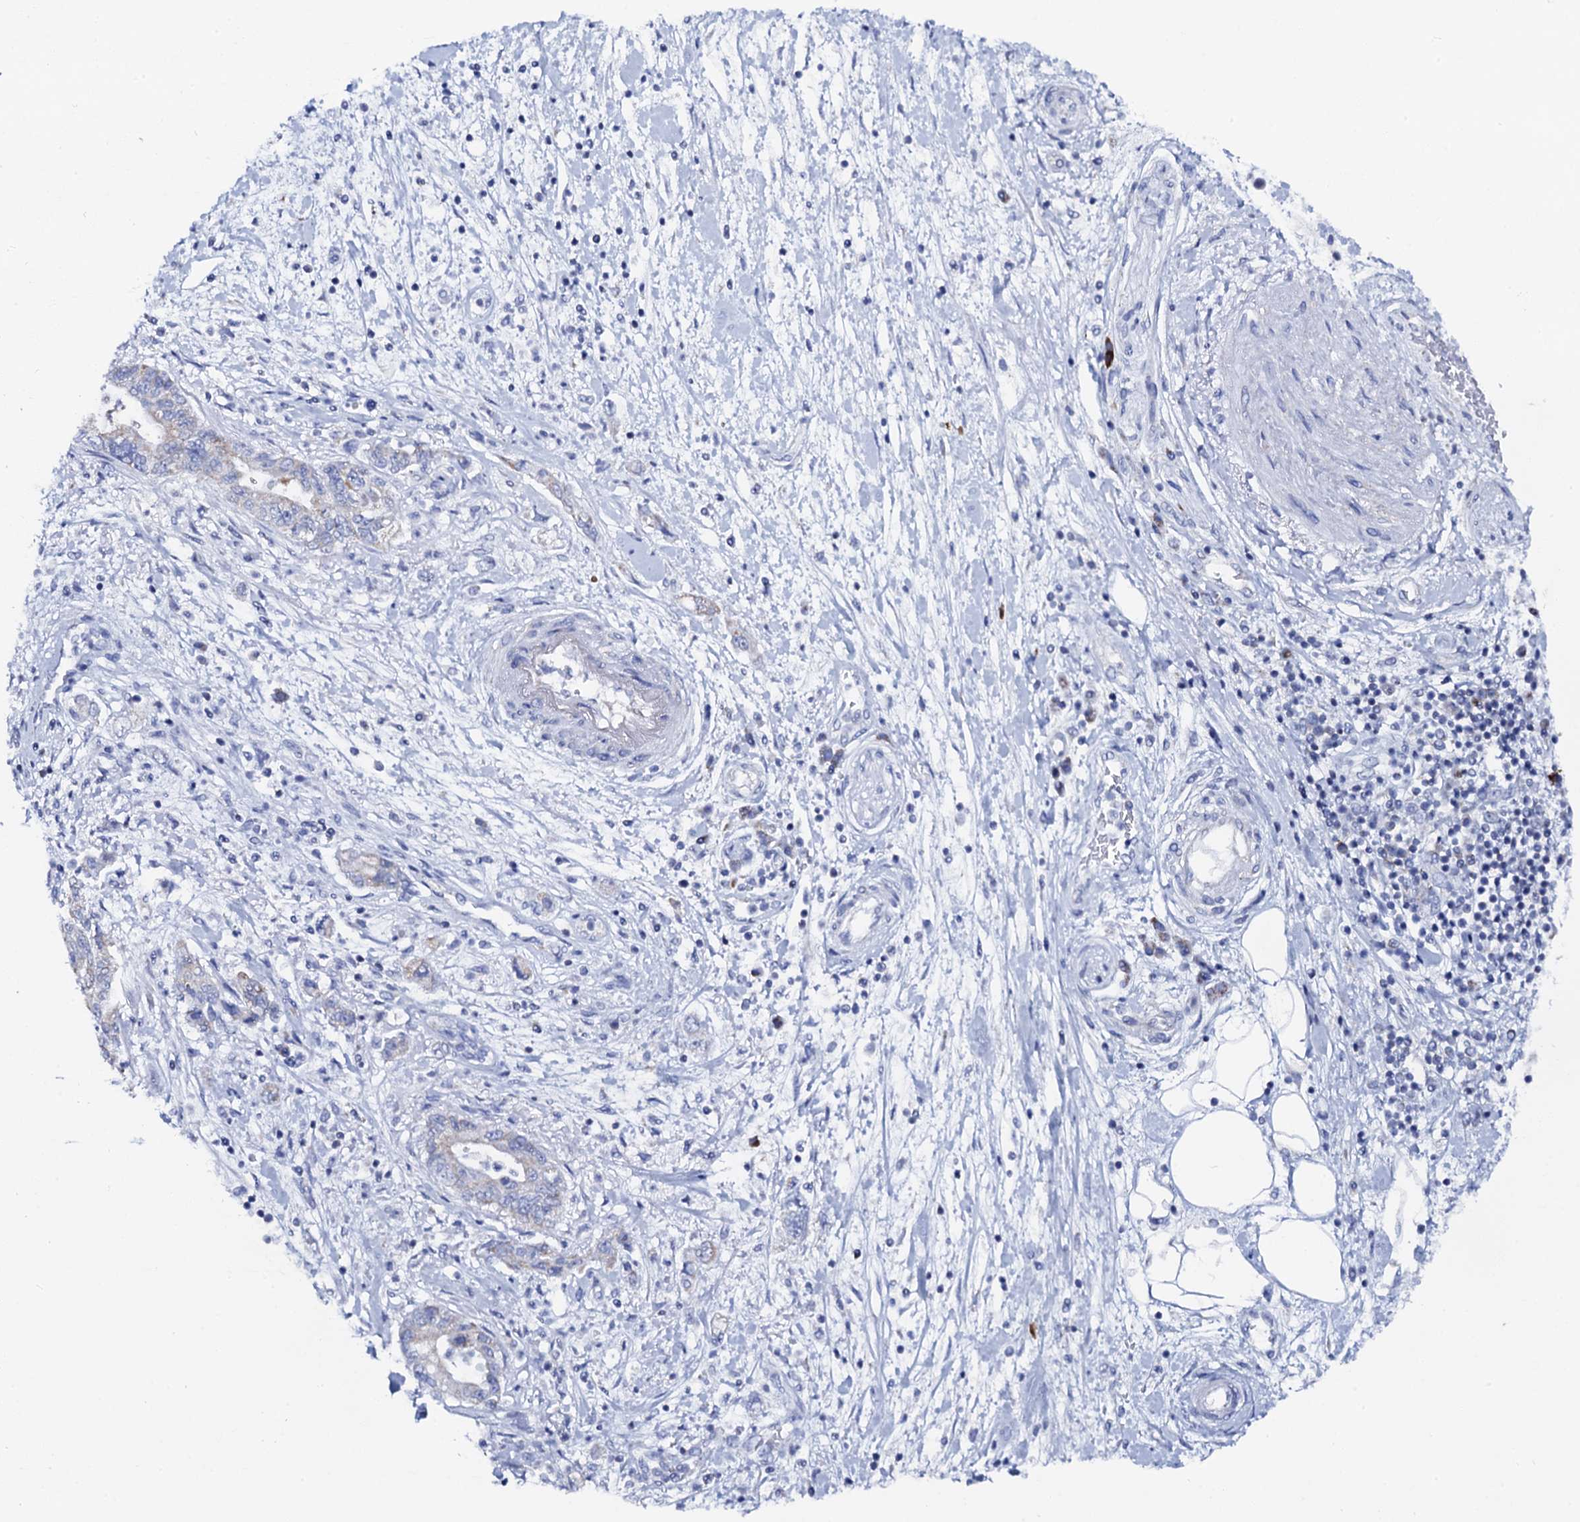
{"staining": {"intensity": "negative", "quantity": "none", "location": "none"}, "tissue": "pancreatic cancer", "cell_type": "Tumor cells", "image_type": "cancer", "snomed": [{"axis": "morphology", "description": "Adenocarcinoma, NOS"}, {"axis": "topography", "description": "Pancreas"}], "caption": "Tumor cells show no significant protein expression in pancreatic cancer (adenocarcinoma).", "gene": "ACADSB", "patient": {"sex": "female", "age": 73}}